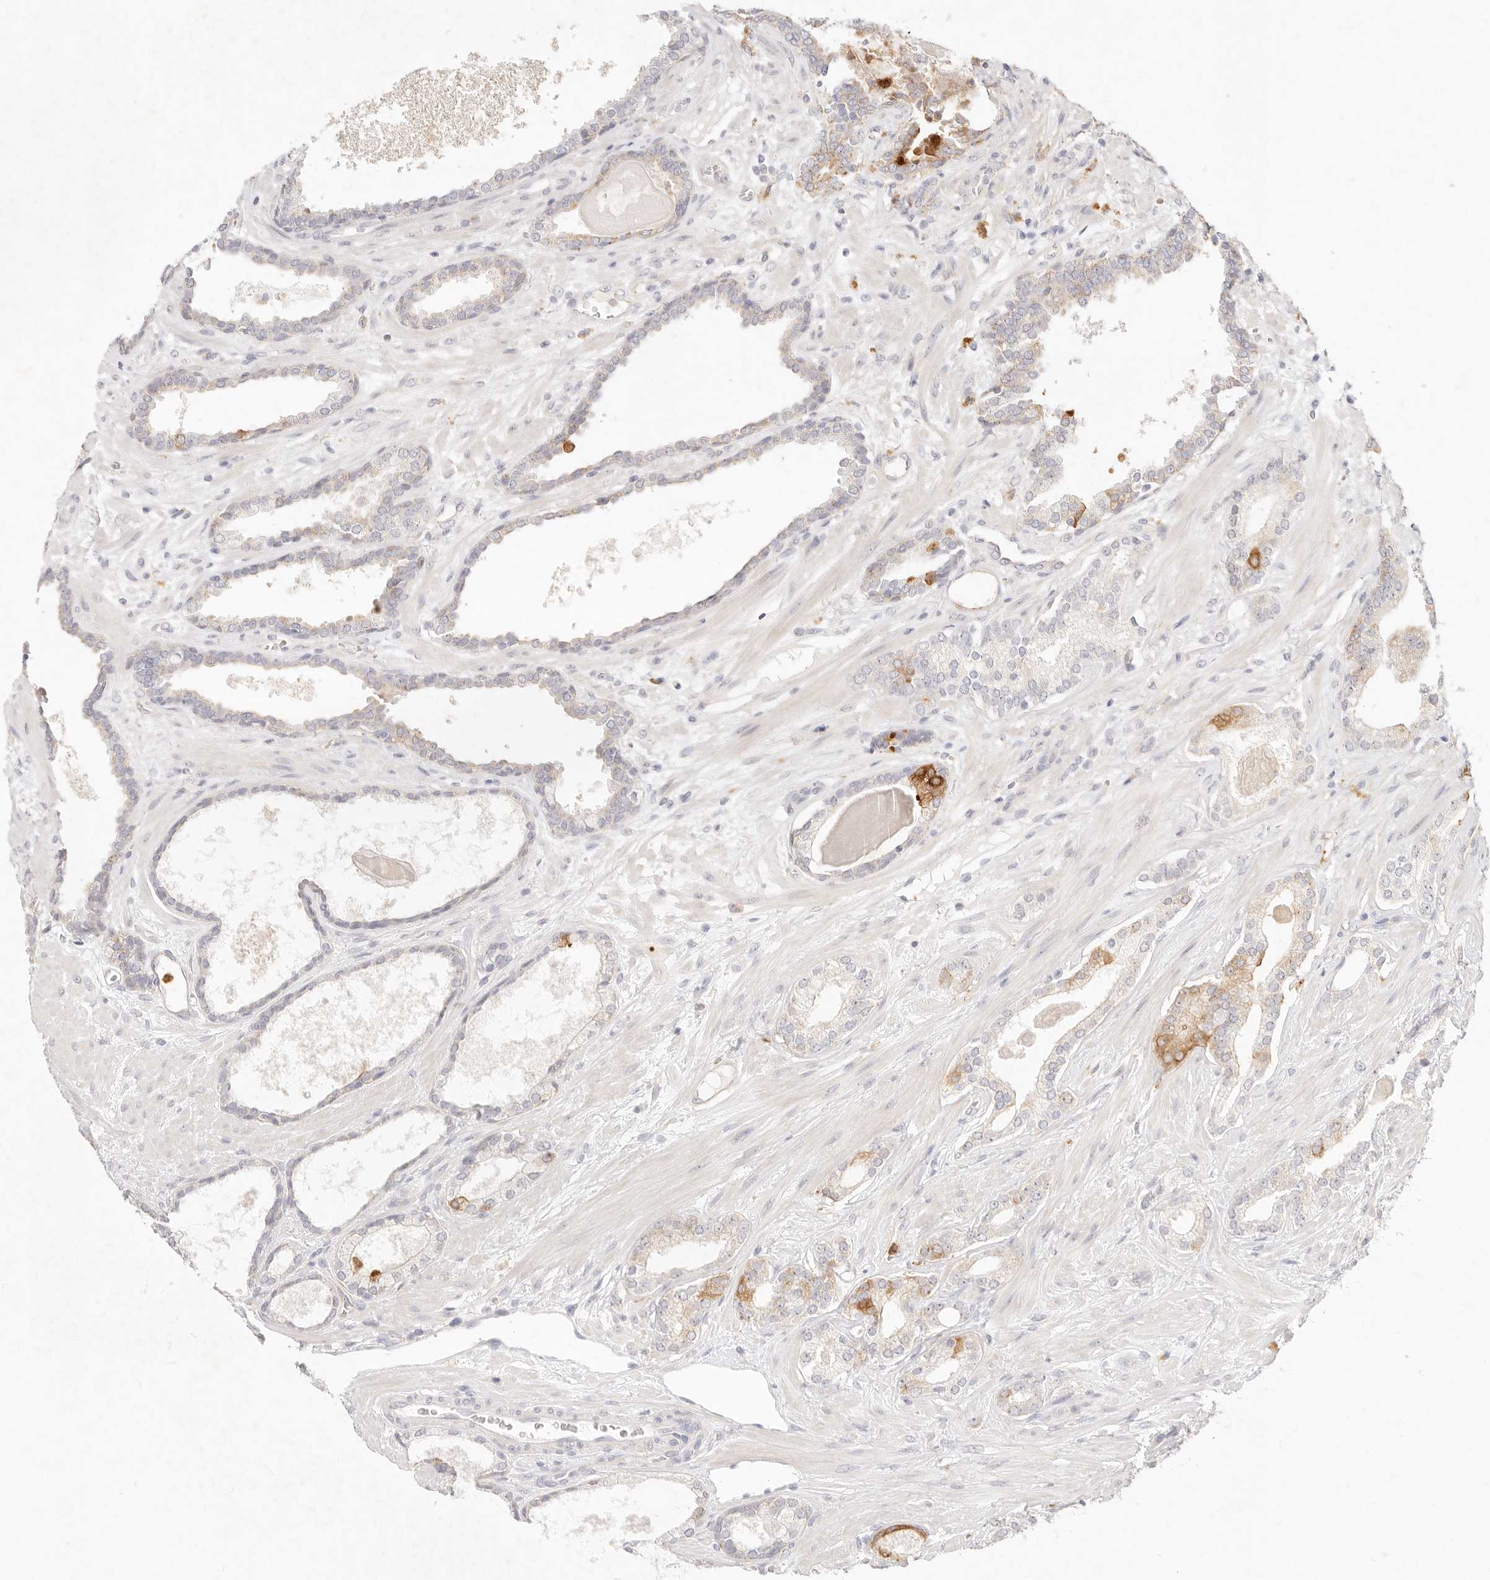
{"staining": {"intensity": "moderate", "quantity": "<25%", "location": "cytoplasmic/membranous"}, "tissue": "prostate cancer", "cell_type": "Tumor cells", "image_type": "cancer", "snomed": [{"axis": "morphology", "description": "Adenocarcinoma, Low grade"}, {"axis": "topography", "description": "Prostate"}], "caption": "High-magnification brightfield microscopy of prostate low-grade adenocarcinoma stained with DAB (3,3'-diaminobenzidine) (brown) and counterstained with hematoxylin (blue). tumor cells exhibit moderate cytoplasmic/membranous staining is seen in about<25% of cells.", "gene": "GPR84", "patient": {"sex": "male", "age": 70}}